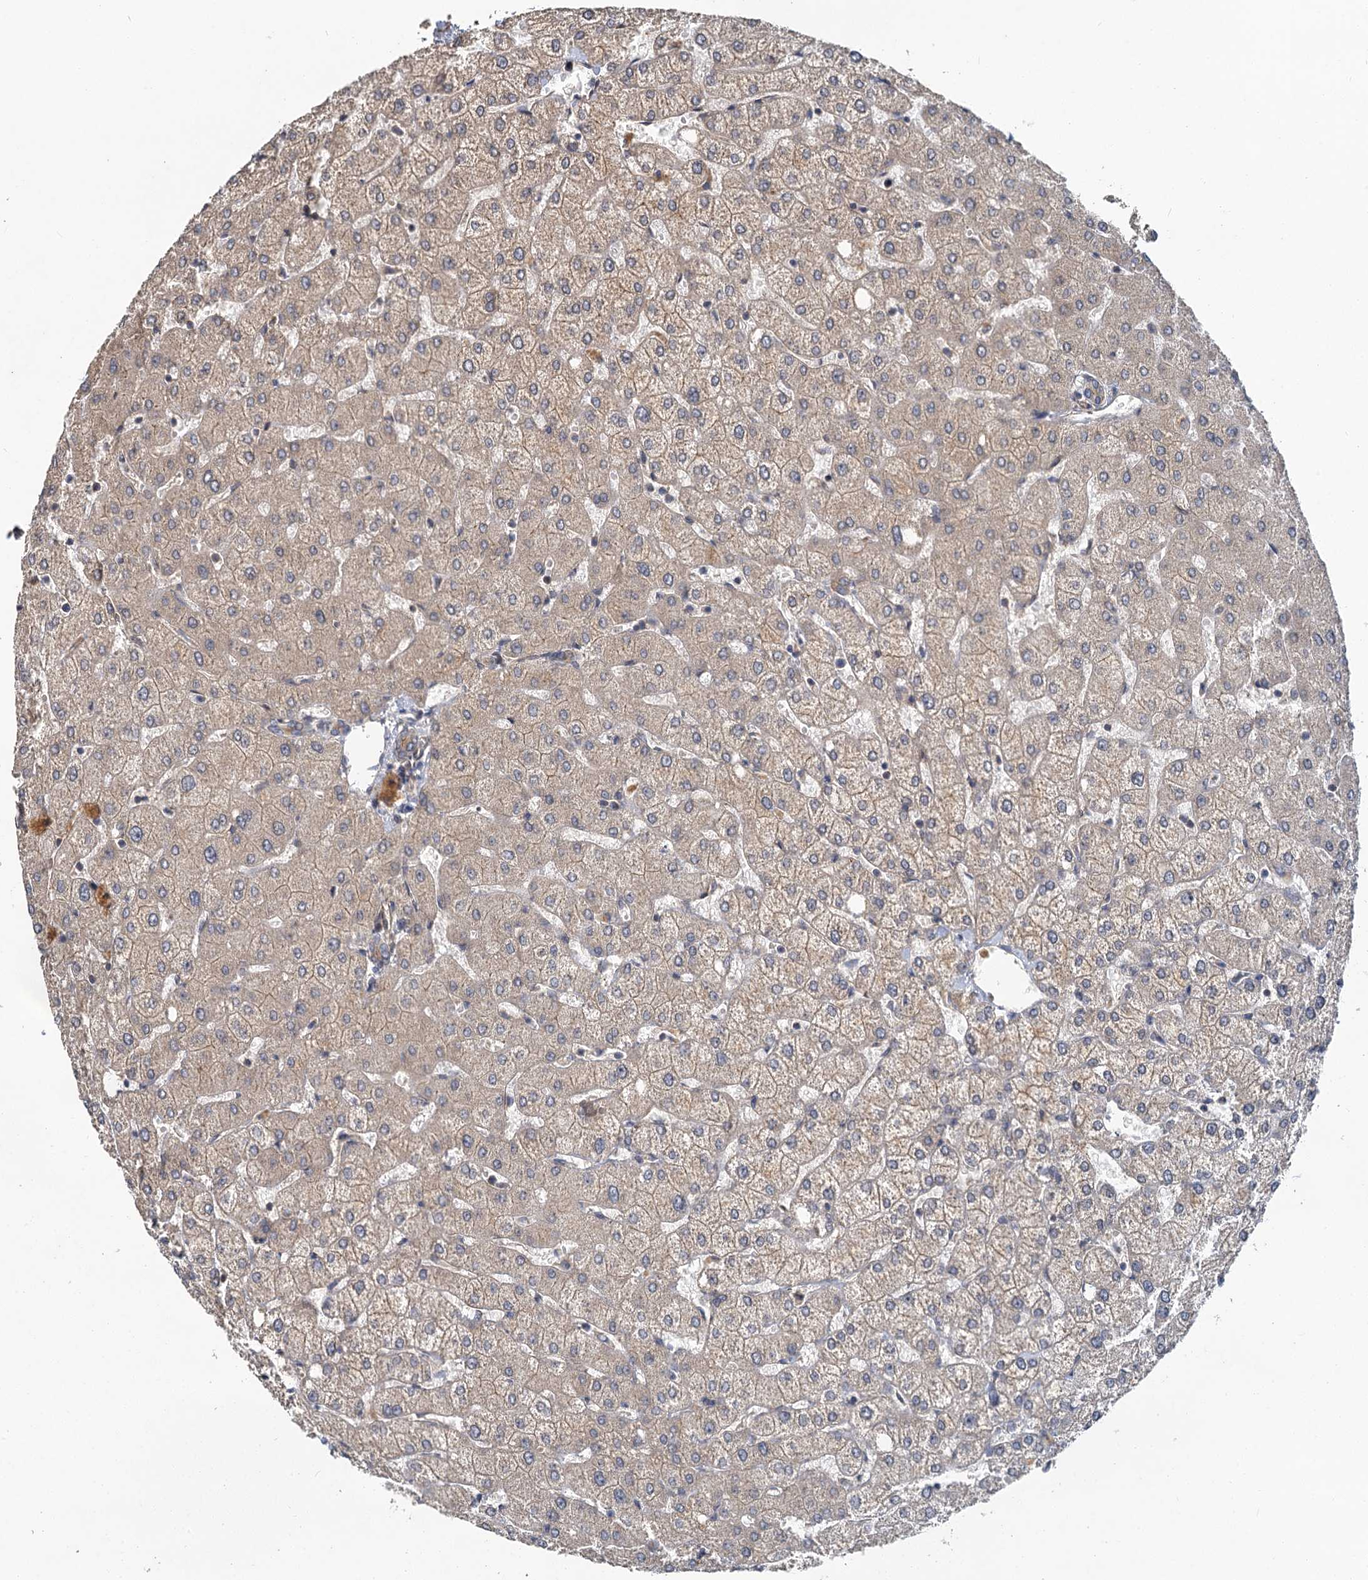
{"staining": {"intensity": "negative", "quantity": "none", "location": "none"}, "tissue": "liver", "cell_type": "Cholangiocytes", "image_type": "normal", "snomed": [{"axis": "morphology", "description": "Normal tissue, NOS"}, {"axis": "topography", "description": "Liver"}], "caption": "Immunohistochemistry micrograph of benign liver: liver stained with DAB (3,3'-diaminobenzidine) demonstrates no significant protein staining in cholangiocytes.", "gene": "ZNF324", "patient": {"sex": "female", "age": 54}}